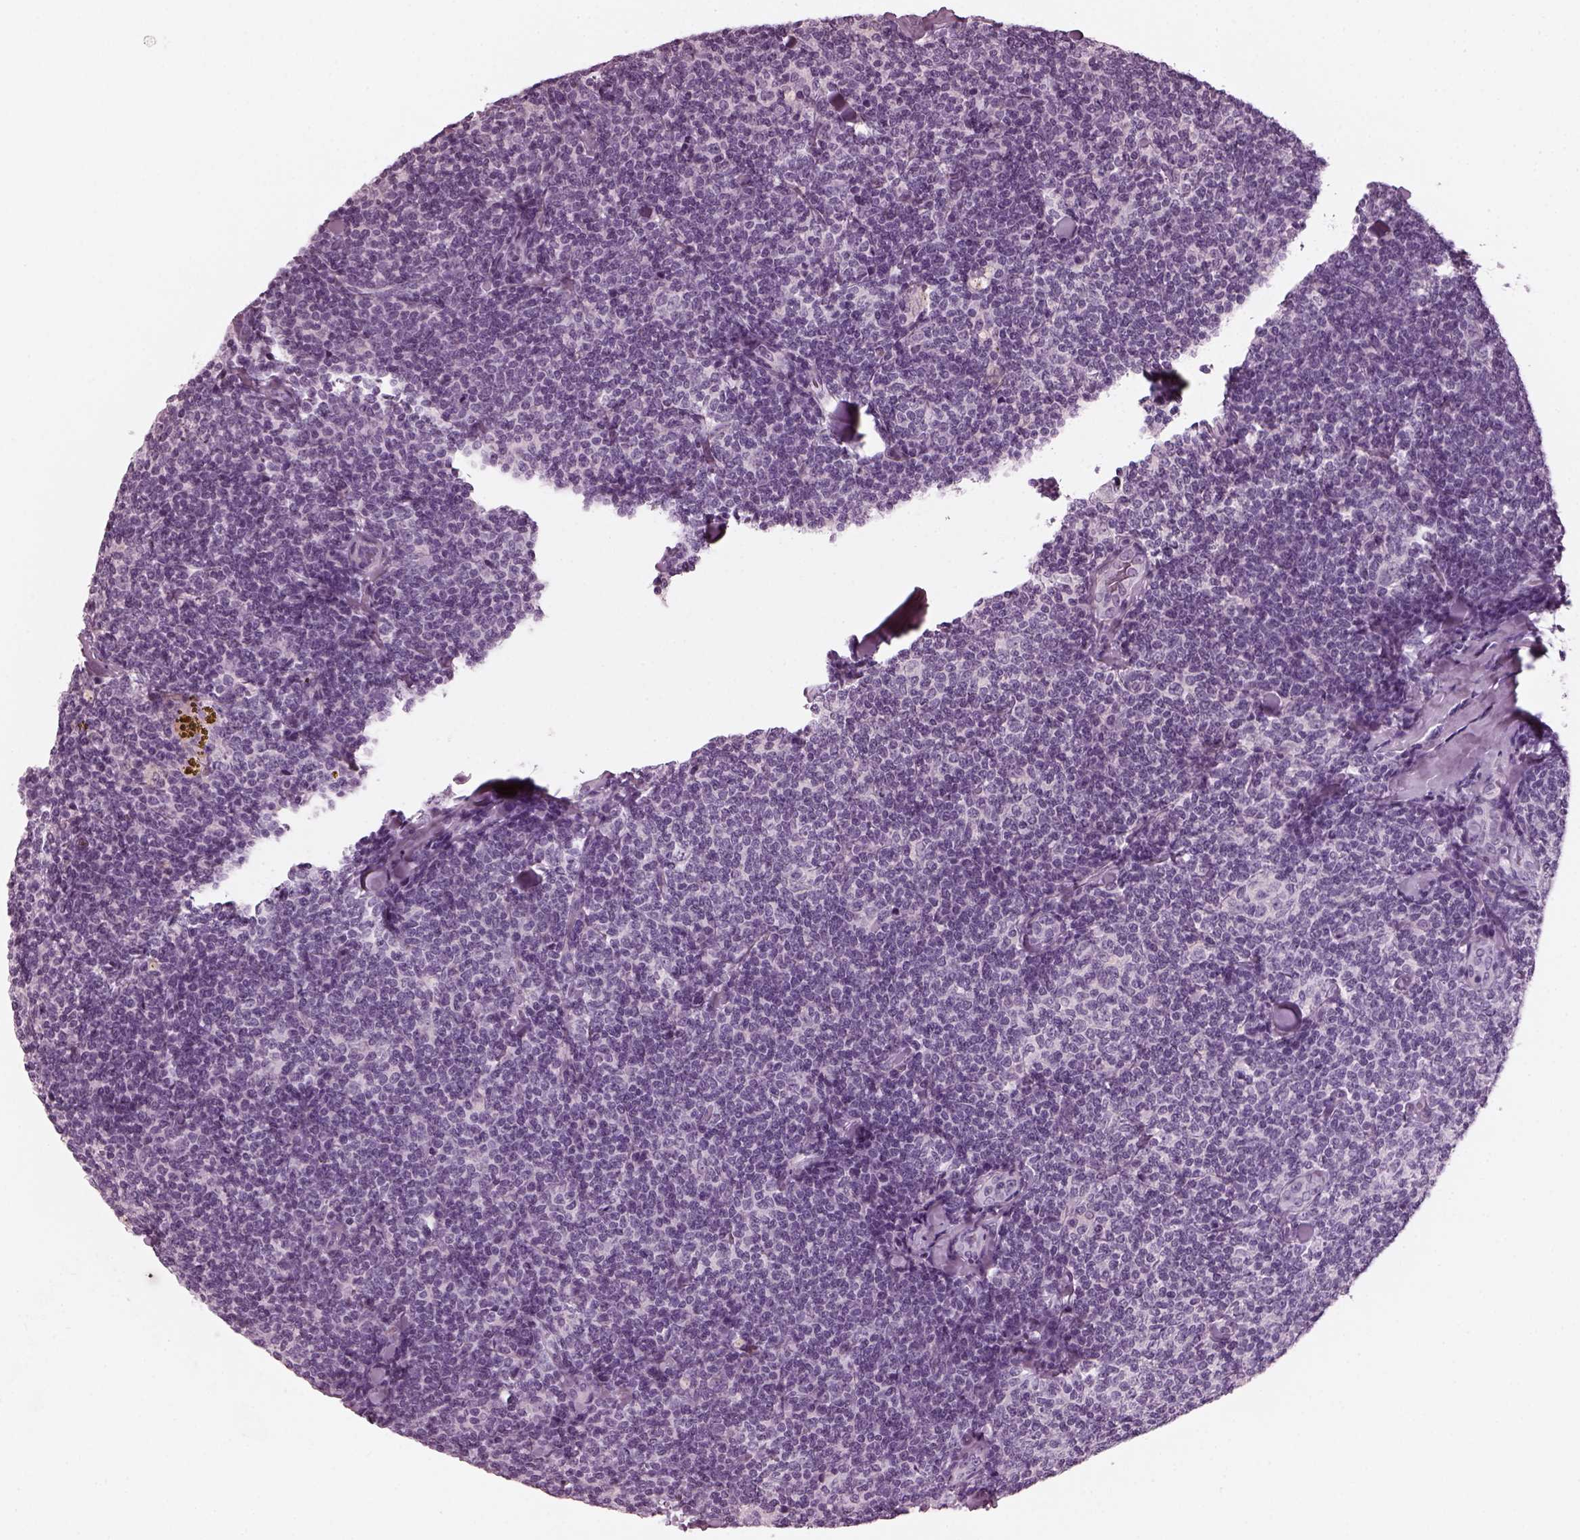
{"staining": {"intensity": "negative", "quantity": "none", "location": "none"}, "tissue": "lymphoma", "cell_type": "Tumor cells", "image_type": "cancer", "snomed": [{"axis": "morphology", "description": "Malignant lymphoma, non-Hodgkin's type, Low grade"}, {"axis": "topography", "description": "Lymph node"}], "caption": "Malignant lymphoma, non-Hodgkin's type (low-grade) stained for a protein using IHC shows no positivity tumor cells.", "gene": "RCVRN", "patient": {"sex": "female", "age": 56}}